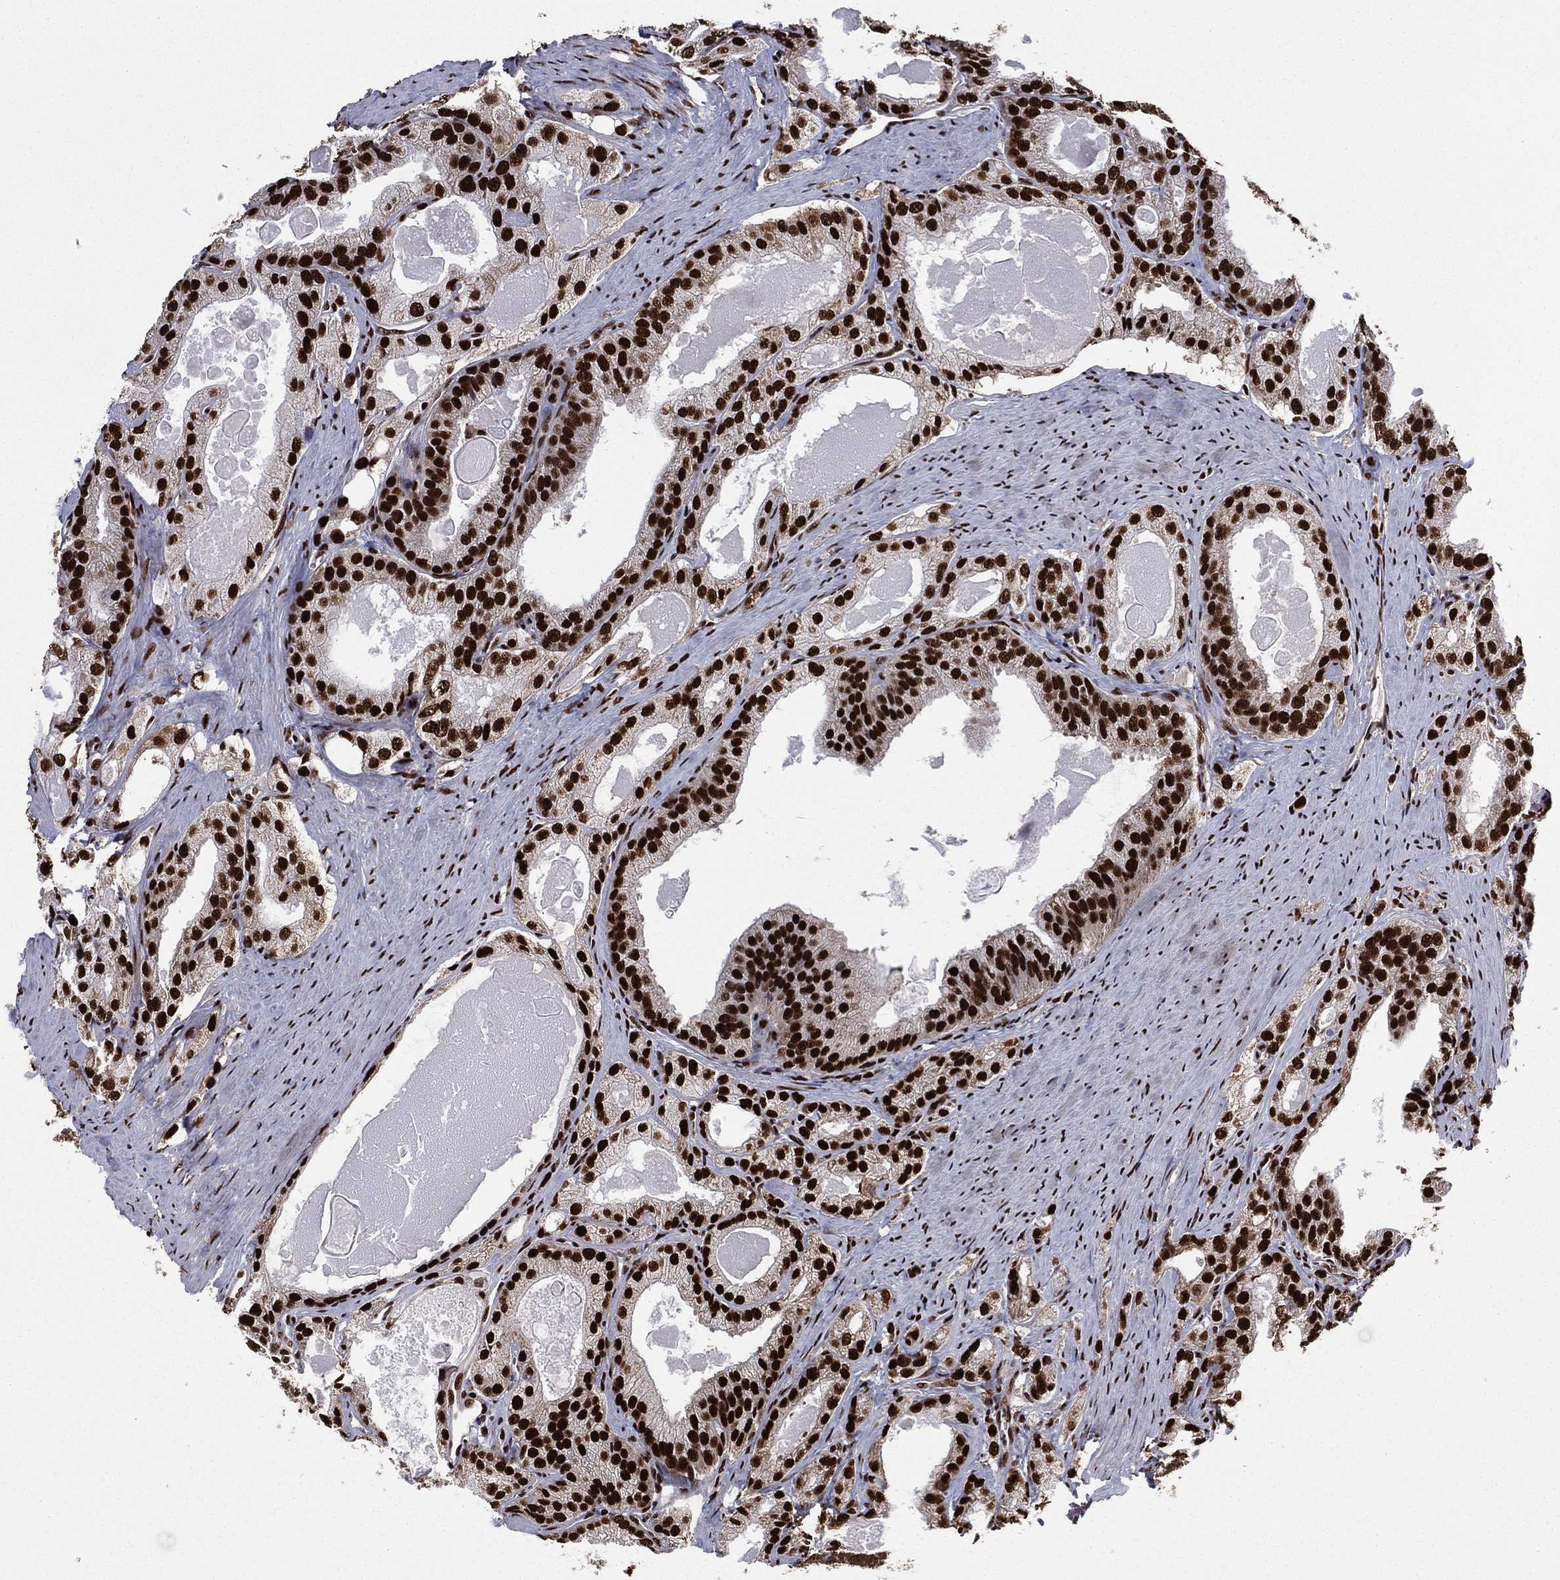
{"staining": {"intensity": "strong", "quantity": ">75%", "location": "nuclear"}, "tissue": "prostate cancer", "cell_type": "Tumor cells", "image_type": "cancer", "snomed": [{"axis": "morphology", "description": "Adenocarcinoma, NOS"}, {"axis": "morphology", "description": "Adenocarcinoma, High grade"}, {"axis": "topography", "description": "Prostate"}], "caption": "High-power microscopy captured an immunohistochemistry (IHC) photomicrograph of adenocarcinoma (prostate), revealing strong nuclear expression in about >75% of tumor cells.", "gene": "TP53BP1", "patient": {"sex": "male", "age": 70}}